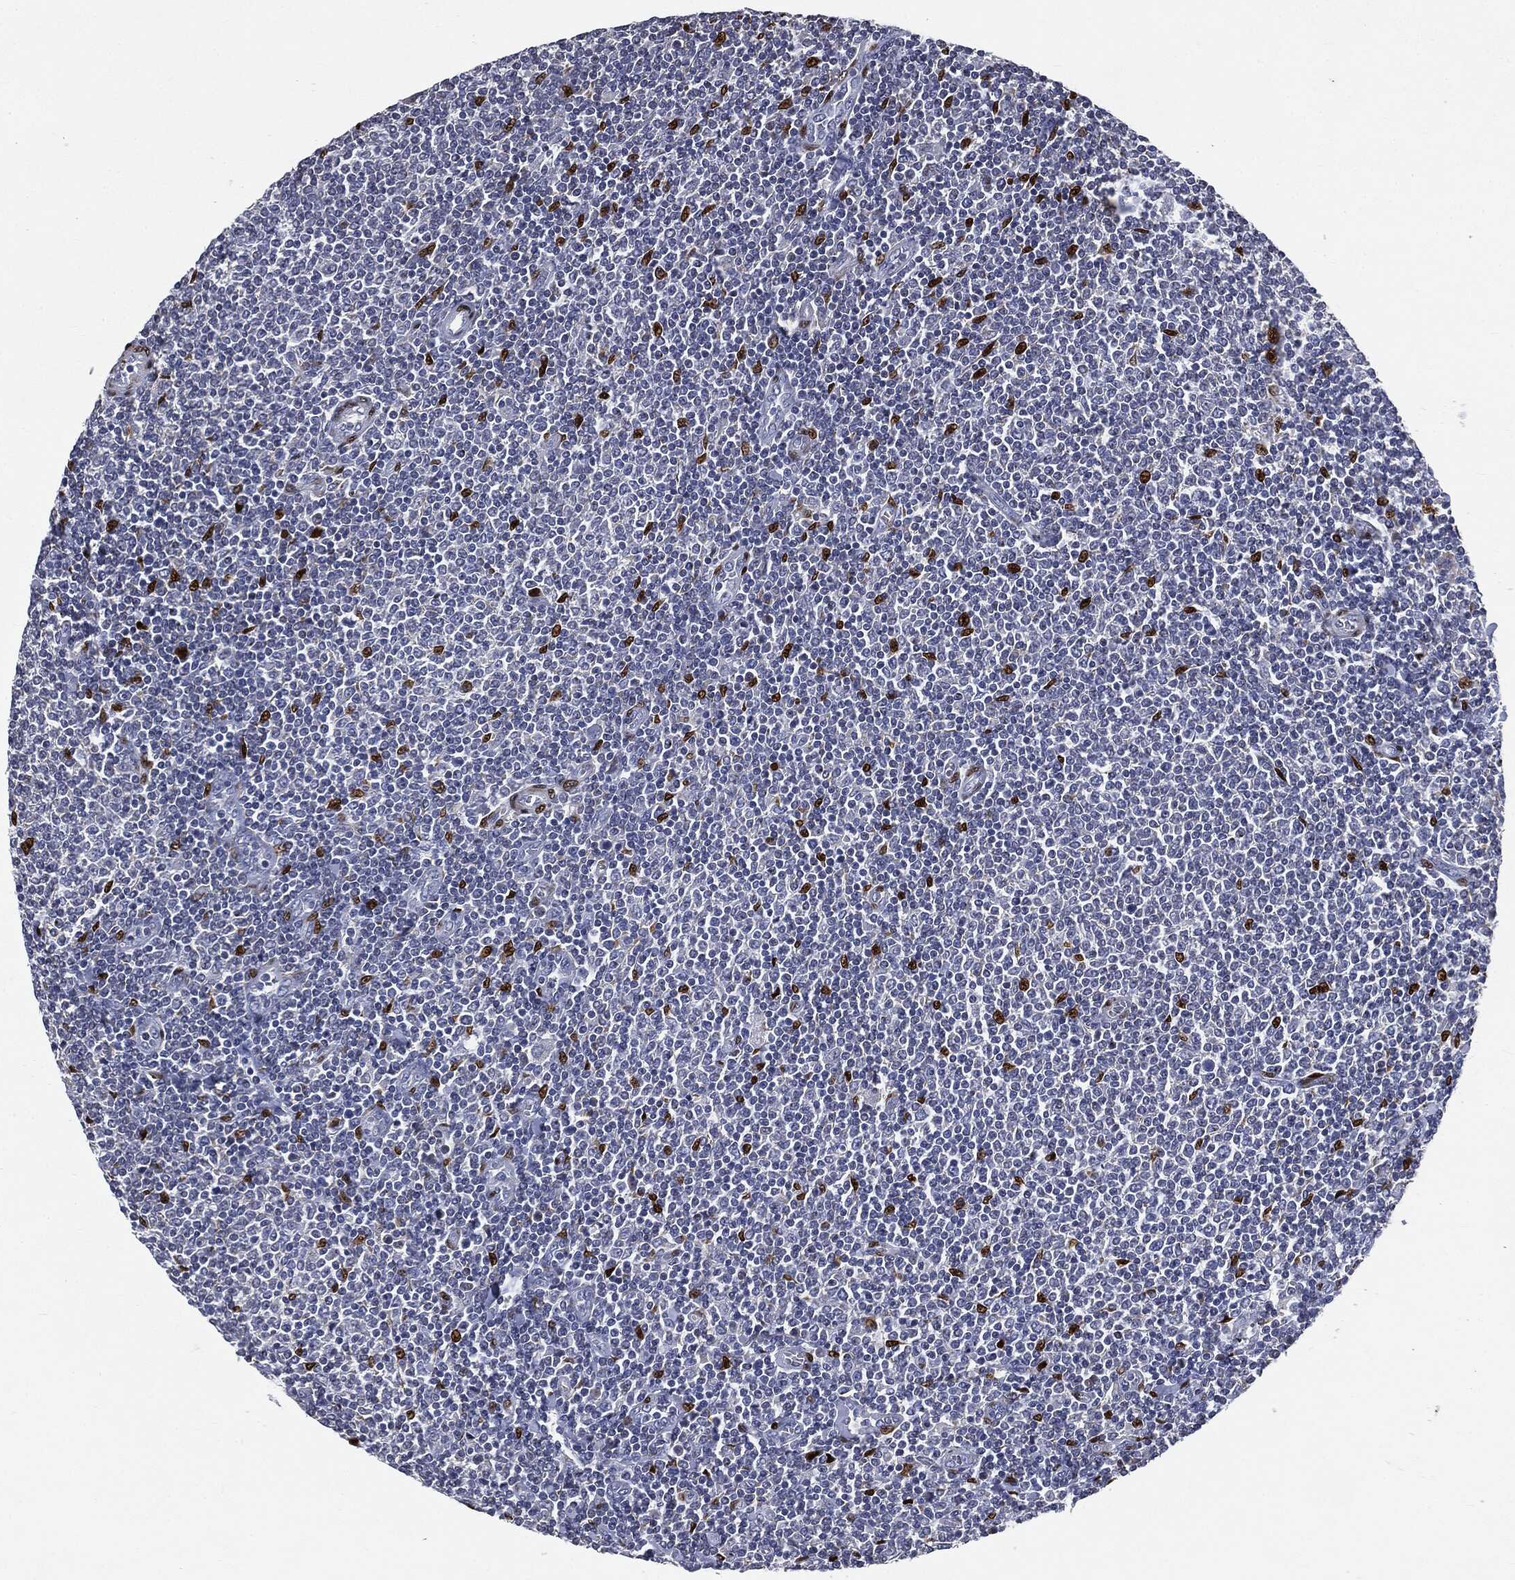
{"staining": {"intensity": "negative", "quantity": "none", "location": "none"}, "tissue": "lymphoma", "cell_type": "Tumor cells", "image_type": "cancer", "snomed": [{"axis": "morphology", "description": "Malignant lymphoma, non-Hodgkin's type, Low grade"}, {"axis": "topography", "description": "Lymph node"}], "caption": "This is a photomicrograph of immunohistochemistry (IHC) staining of malignant lymphoma, non-Hodgkin's type (low-grade), which shows no expression in tumor cells.", "gene": "CASD1", "patient": {"sex": "male", "age": 52}}